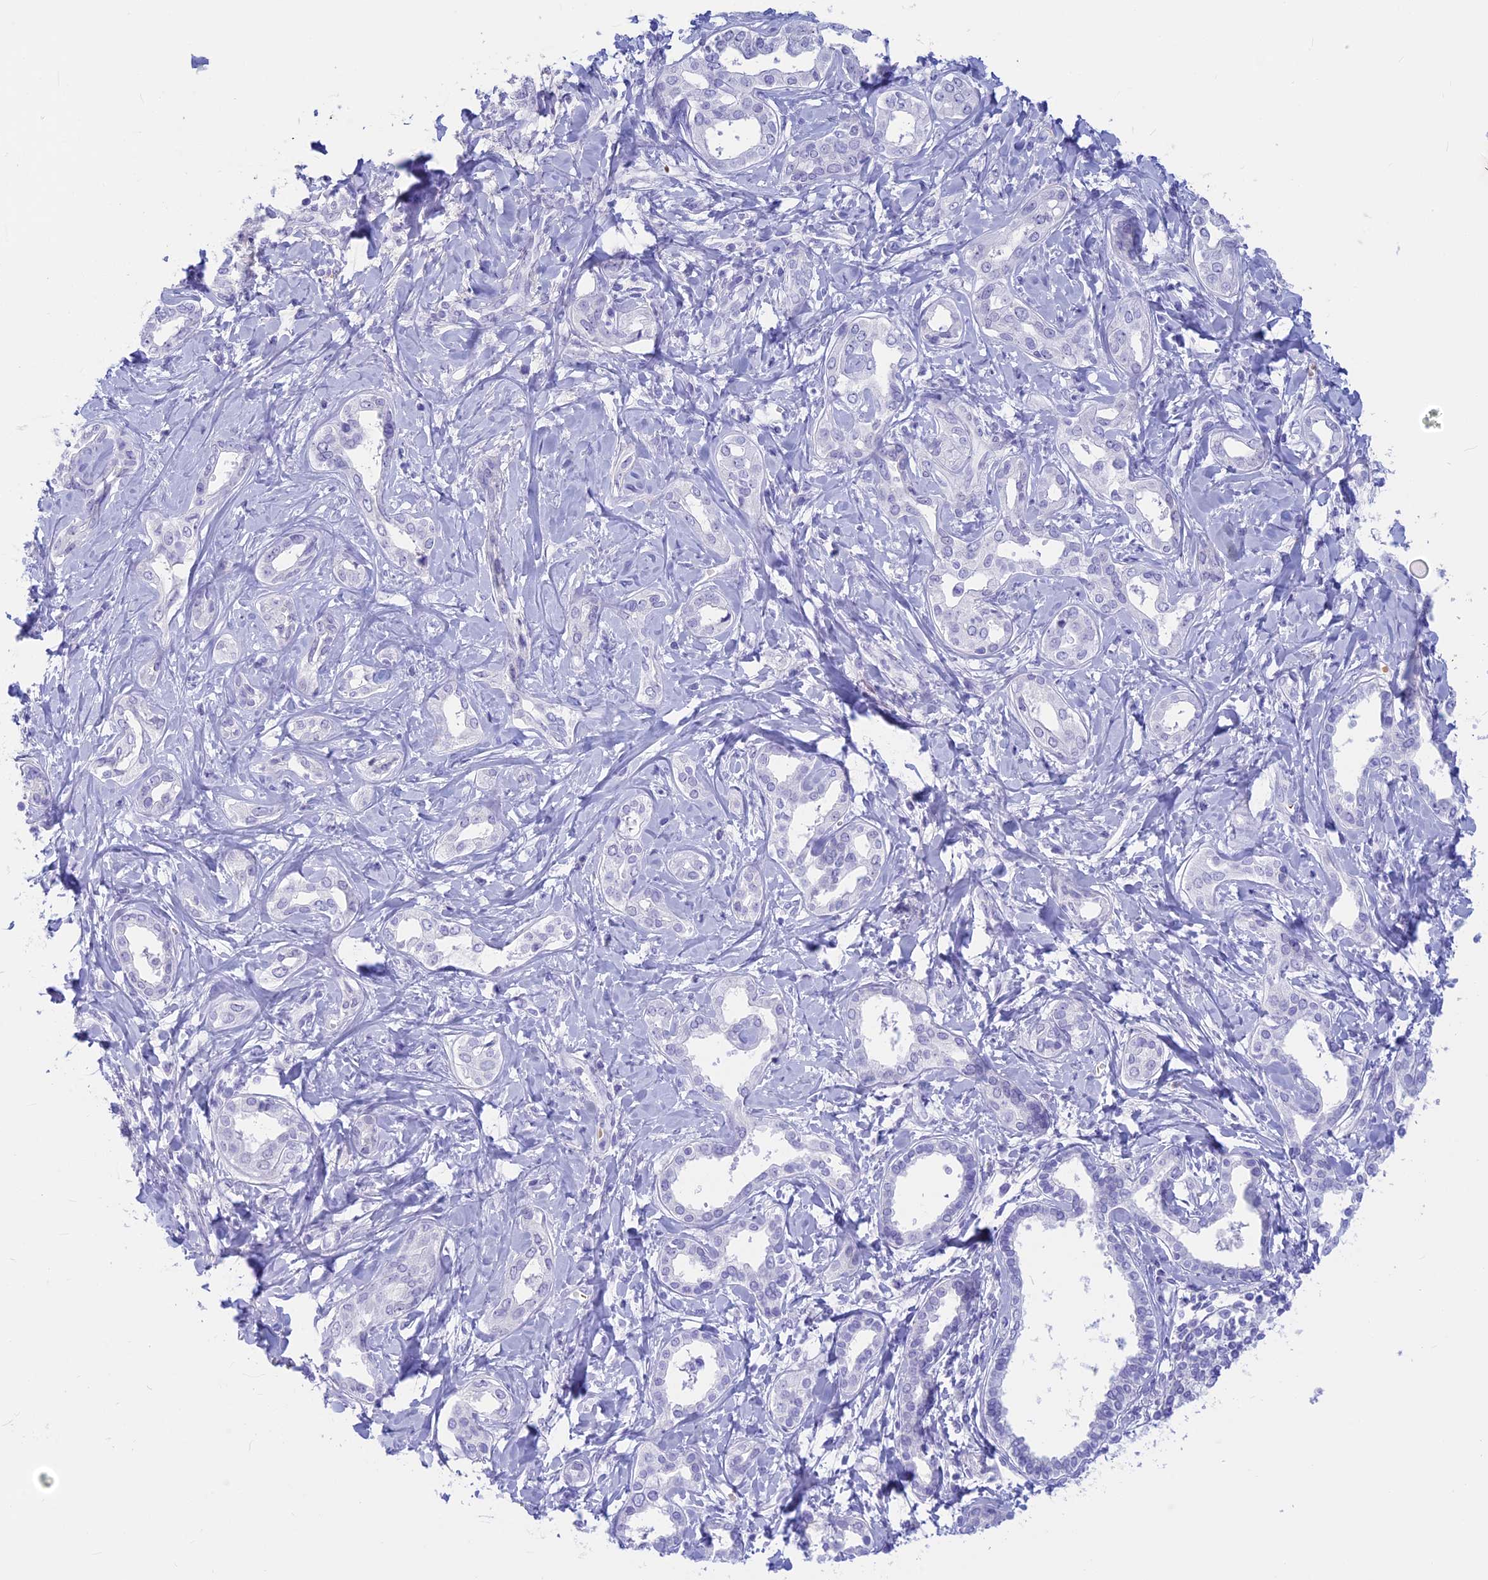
{"staining": {"intensity": "negative", "quantity": "none", "location": "none"}, "tissue": "liver cancer", "cell_type": "Tumor cells", "image_type": "cancer", "snomed": [{"axis": "morphology", "description": "Cholangiocarcinoma"}, {"axis": "topography", "description": "Liver"}], "caption": "DAB (3,3'-diaminobenzidine) immunohistochemical staining of human liver cholangiocarcinoma reveals no significant positivity in tumor cells. (DAB IHC with hematoxylin counter stain).", "gene": "GAPDHS", "patient": {"sex": "female", "age": 77}}